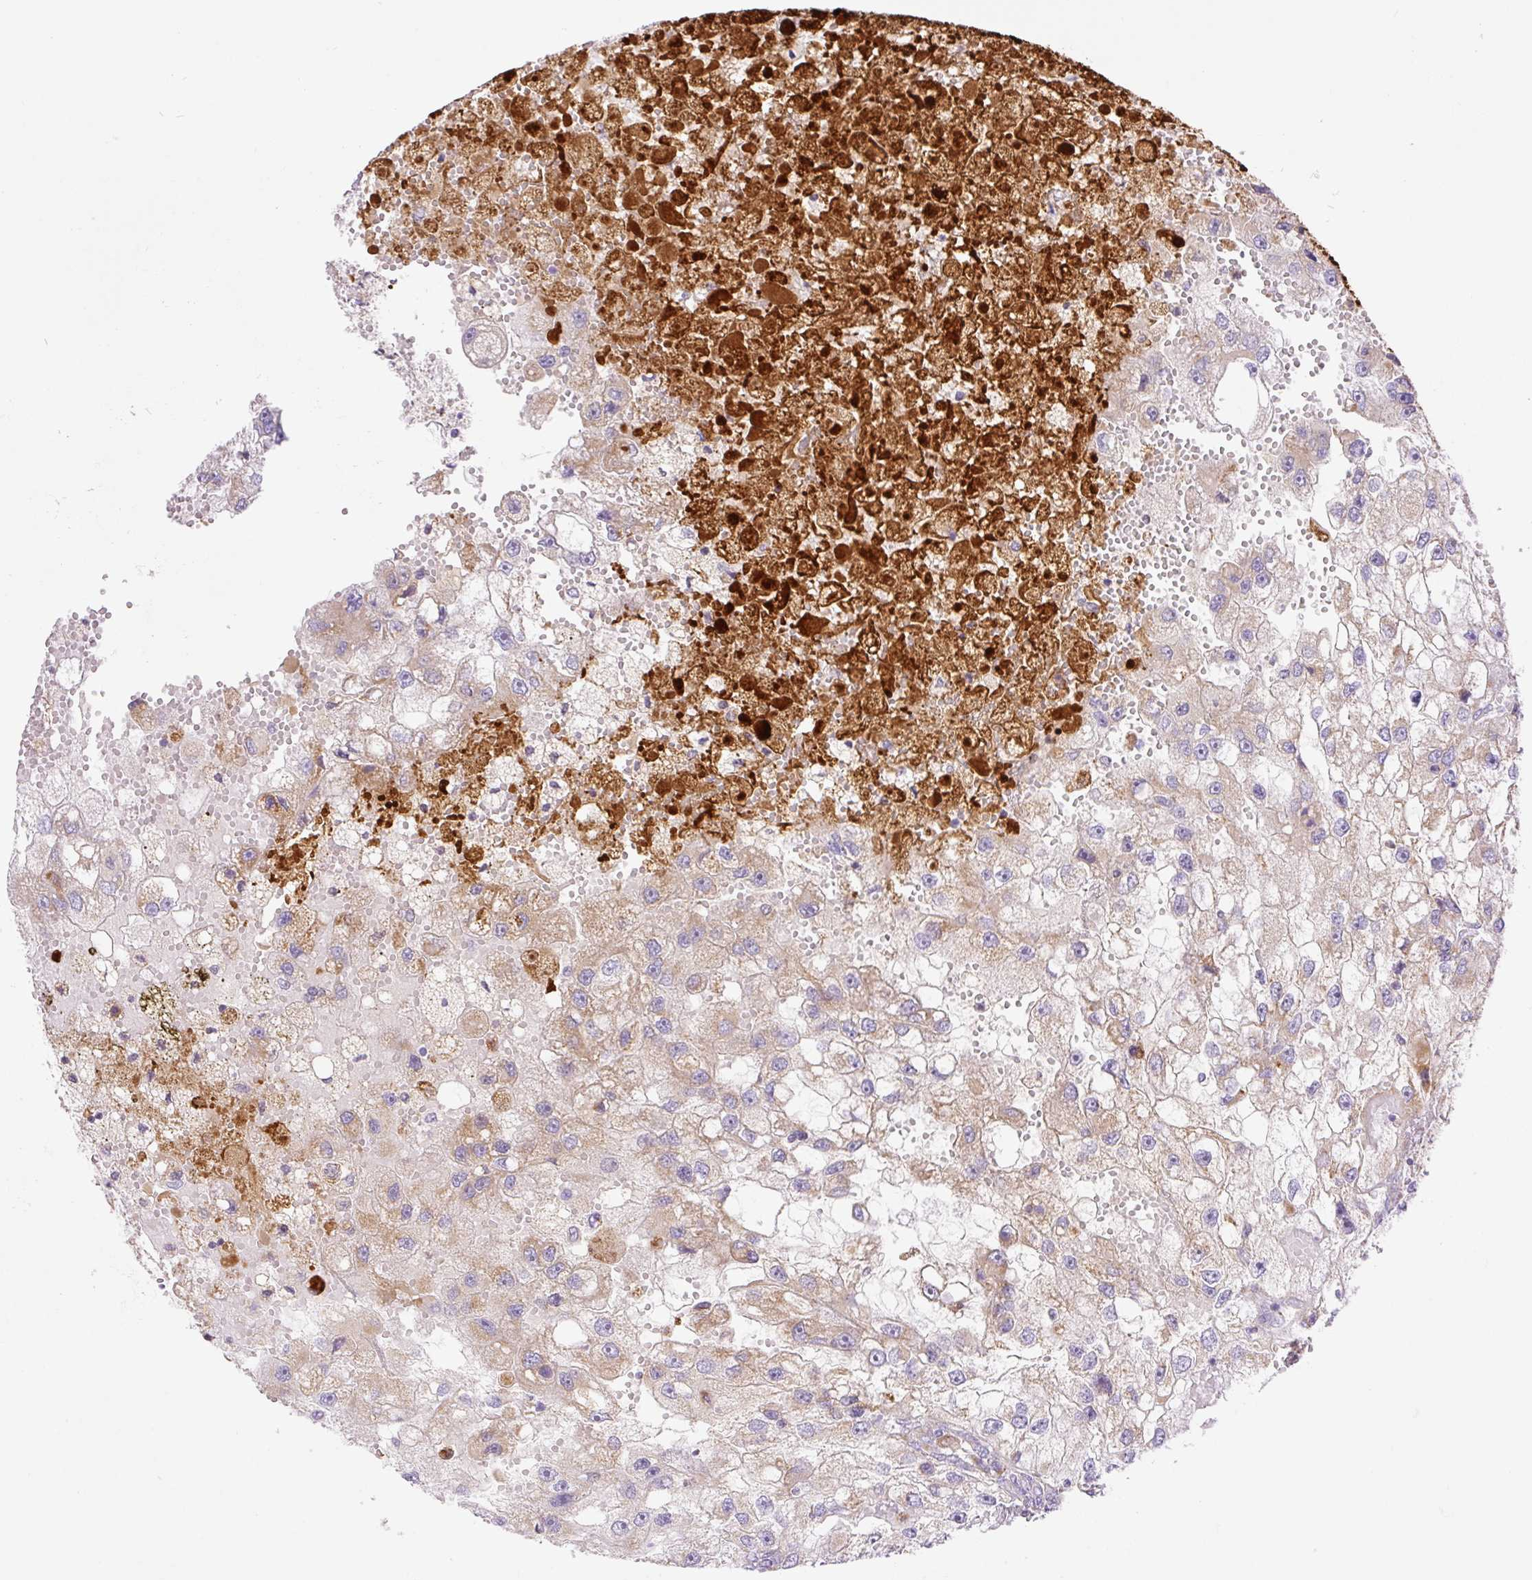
{"staining": {"intensity": "moderate", "quantity": "25%-75%", "location": "cytoplasmic/membranous"}, "tissue": "renal cancer", "cell_type": "Tumor cells", "image_type": "cancer", "snomed": [{"axis": "morphology", "description": "Adenocarcinoma, NOS"}, {"axis": "topography", "description": "Kidney"}], "caption": "Human renal cancer stained with a protein marker displays moderate staining in tumor cells.", "gene": "ETNK2", "patient": {"sex": "male", "age": 63}}